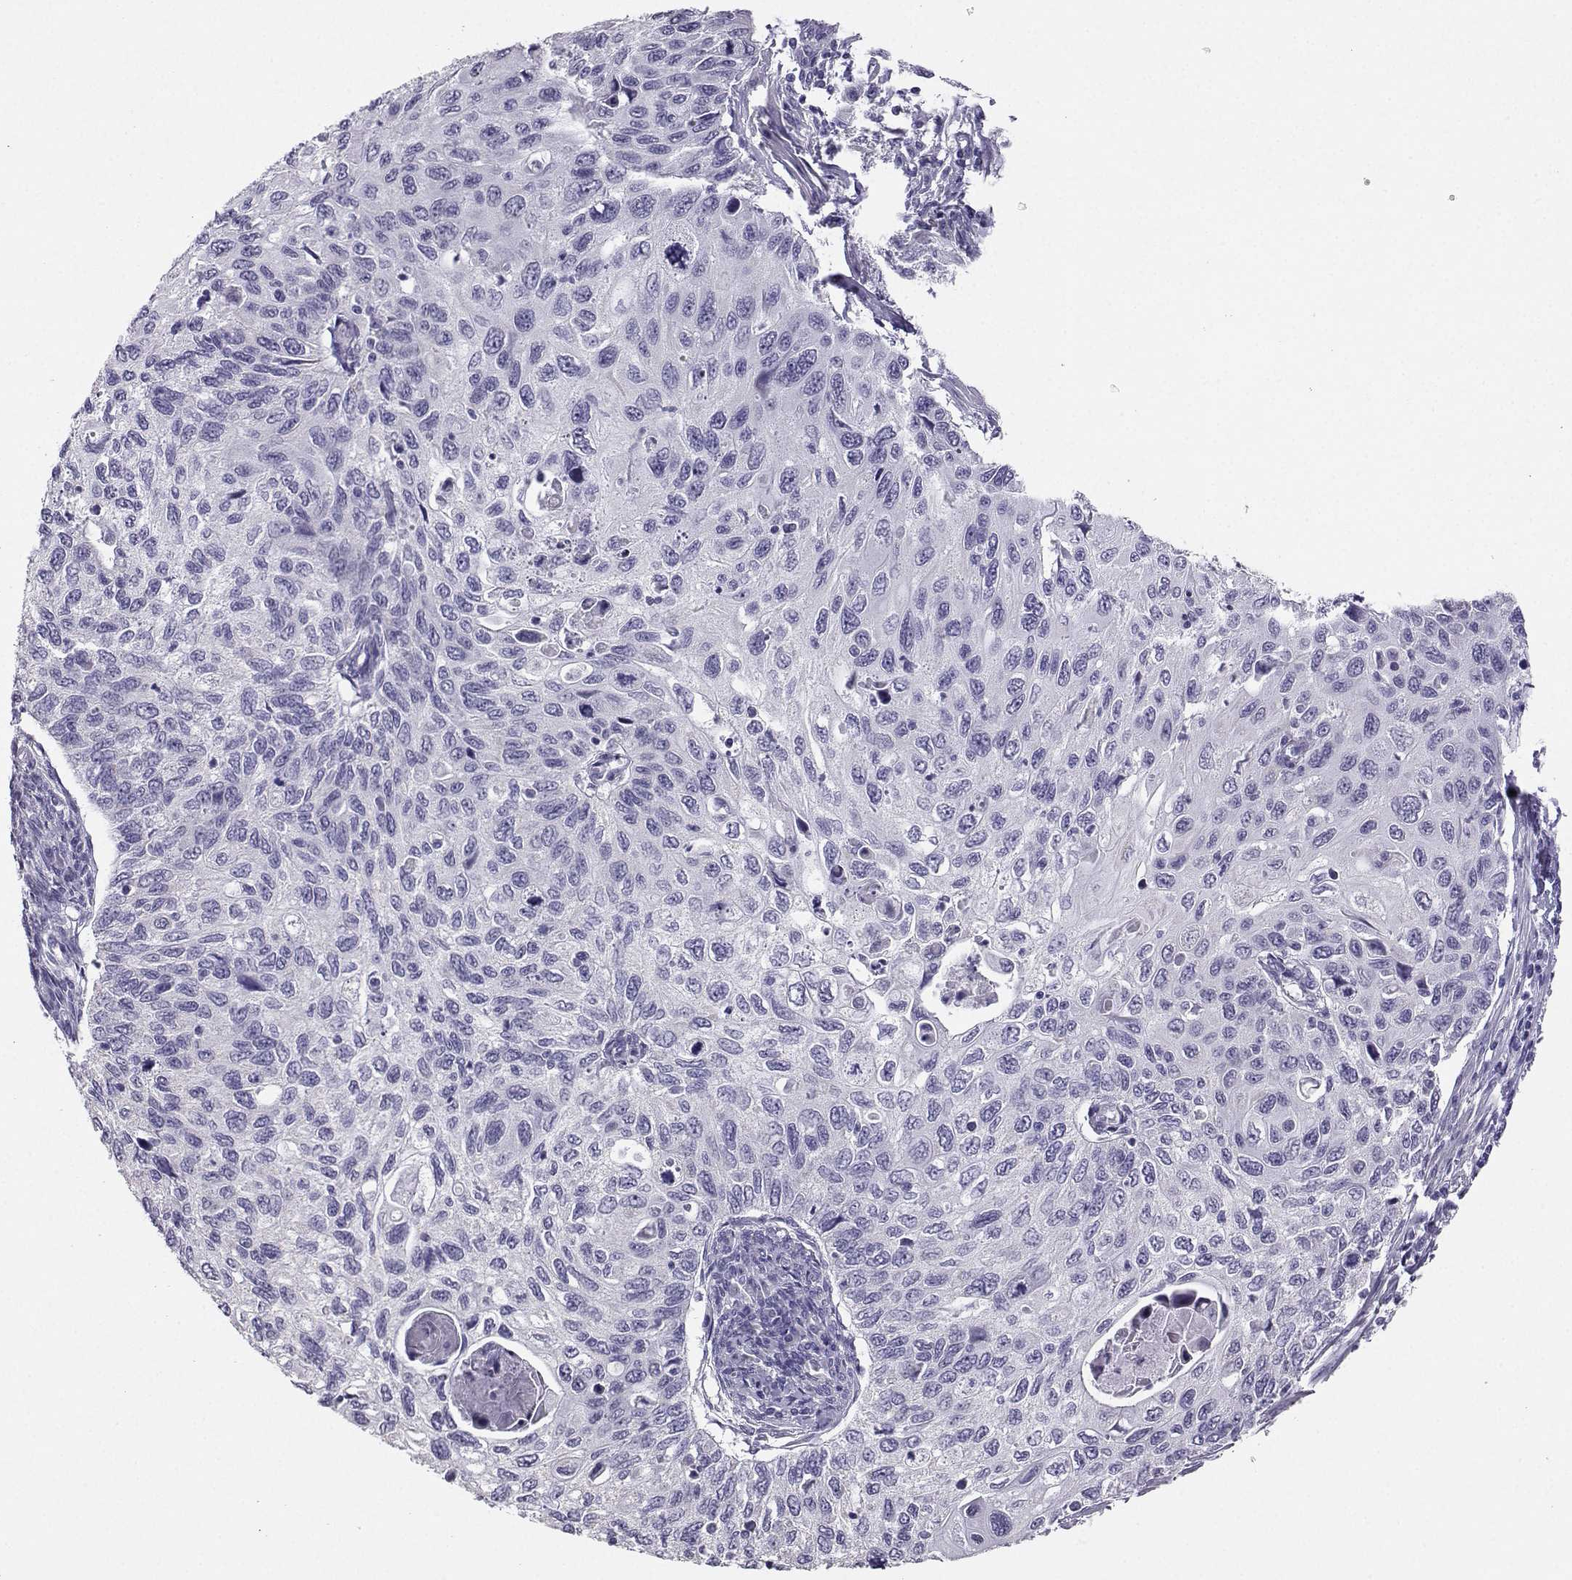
{"staining": {"intensity": "negative", "quantity": "none", "location": "none"}, "tissue": "cervical cancer", "cell_type": "Tumor cells", "image_type": "cancer", "snomed": [{"axis": "morphology", "description": "Squamous cell carcinoma, NOS"}, {"axis": "topography", "description": "Cervix"}], "caption": "Protein analysis of cervical cancer (squamous cell carcinoma) shows no significant positivity in tumor cells. (Brightfield microscopy of DAB (3,3'-diaminobenzidine) immunohistochemistry (IHC) at high magnification).", "gene": "AVP", "patient": {"sex": "female", "age": 70}}